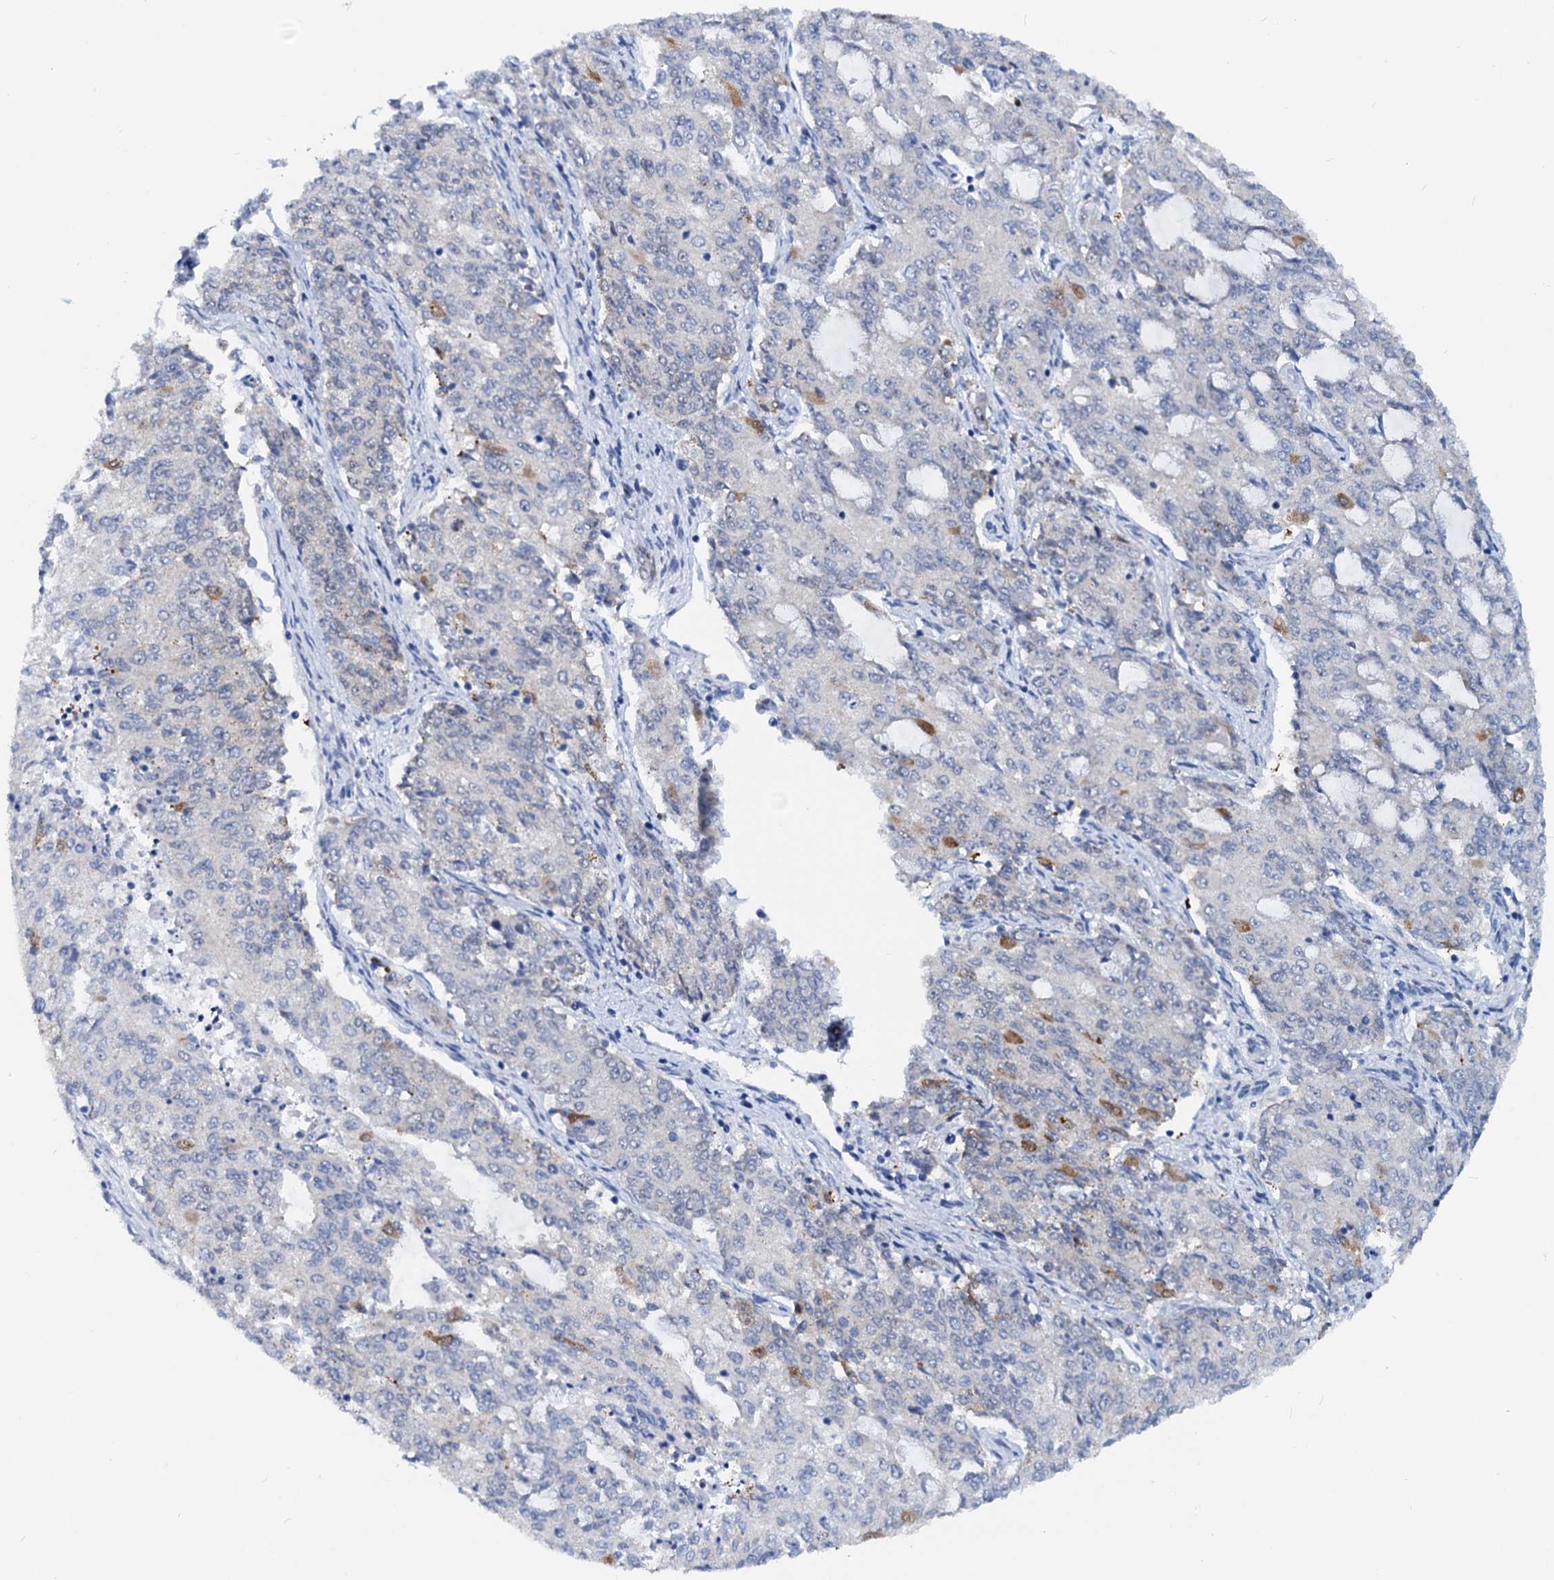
{"staining": {"intensity": "moderate", "quantity": "<25%", "location": "cytoplasmic/membranous"}, "tissue": "endometrial cancer", "cell_type": "Tumor cells", "image_type": "cancer", "snomed": [{"axis": "morphology", "description": "Adenocarcinoma, NOS"}, {"axis": "topography", "description": "Endometrium"}], "caption": "Immunohistochemical staining of human adenocarcinoma (endometrial) demonstrates moderate cytoplasmic/membranous protein positivity in about <25% of tumor cells.", "gene": "PTGES3", "patient": {"sex": "female", "age": 50}}